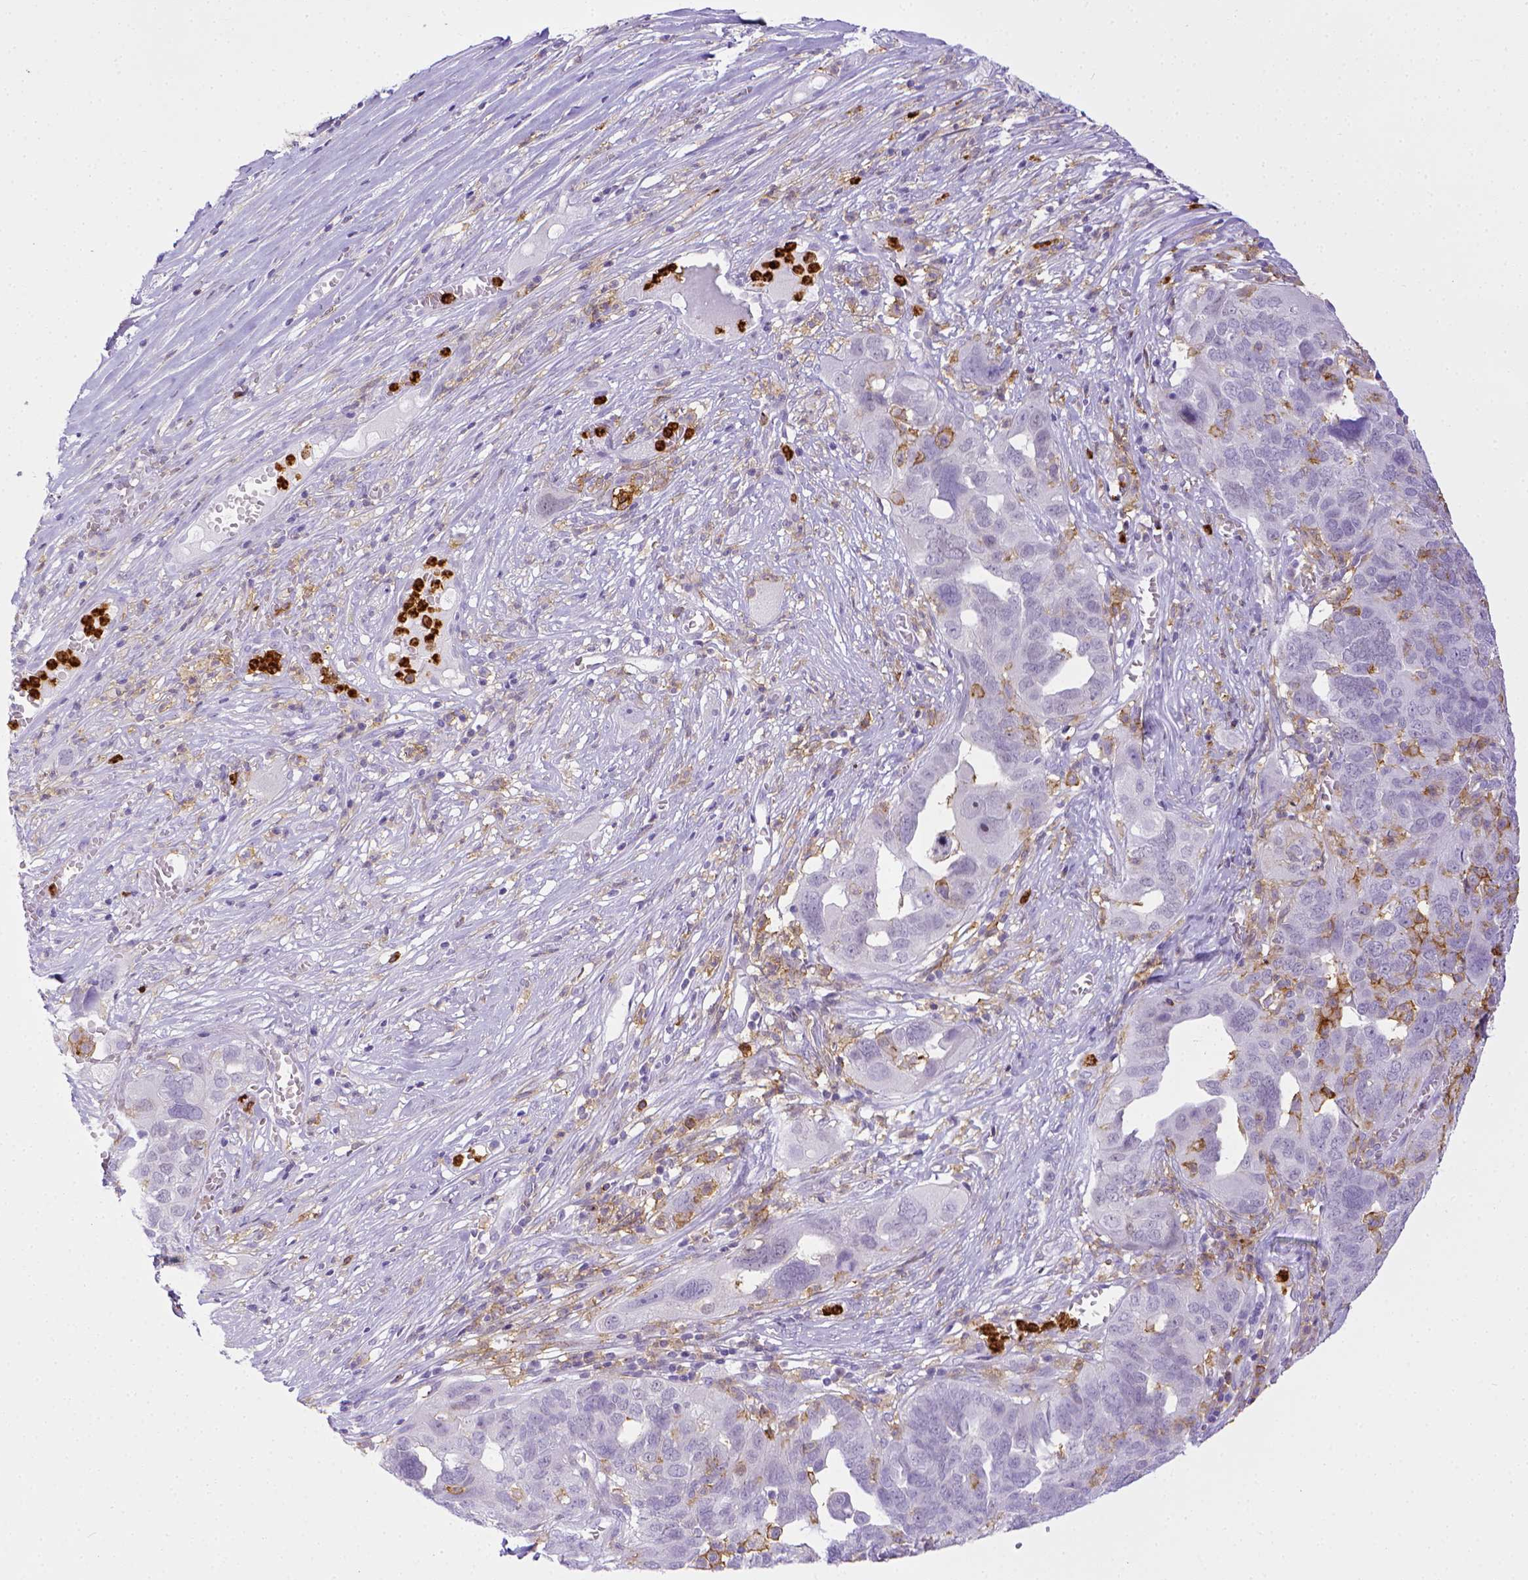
{"staining": {"intensity": "negative", "quantity": "none", "location": "none"}, "tissue": "ovarian cancer", "cell_type": "Tumor cells", "image_type": "cancer", "snomed": [{"axis": "morphology", "description": "Carcinoma, endometroid"}, {"axis": "topography", "description": "Soft tissue"}, {"axis": "topography", "description": "Ovary"}], "caption": "A histopathology image of human ovarian cancer is negative for staining in tumor cells. (Stains: DAB (3,3'-diaminobenzidine) immunohistochemistry with hematoxylin counter stain, Microscopy: brightfield microscopy at high magnification).", "gene": "ITGAM", "patient": {"sex": "female", "age": 52}}